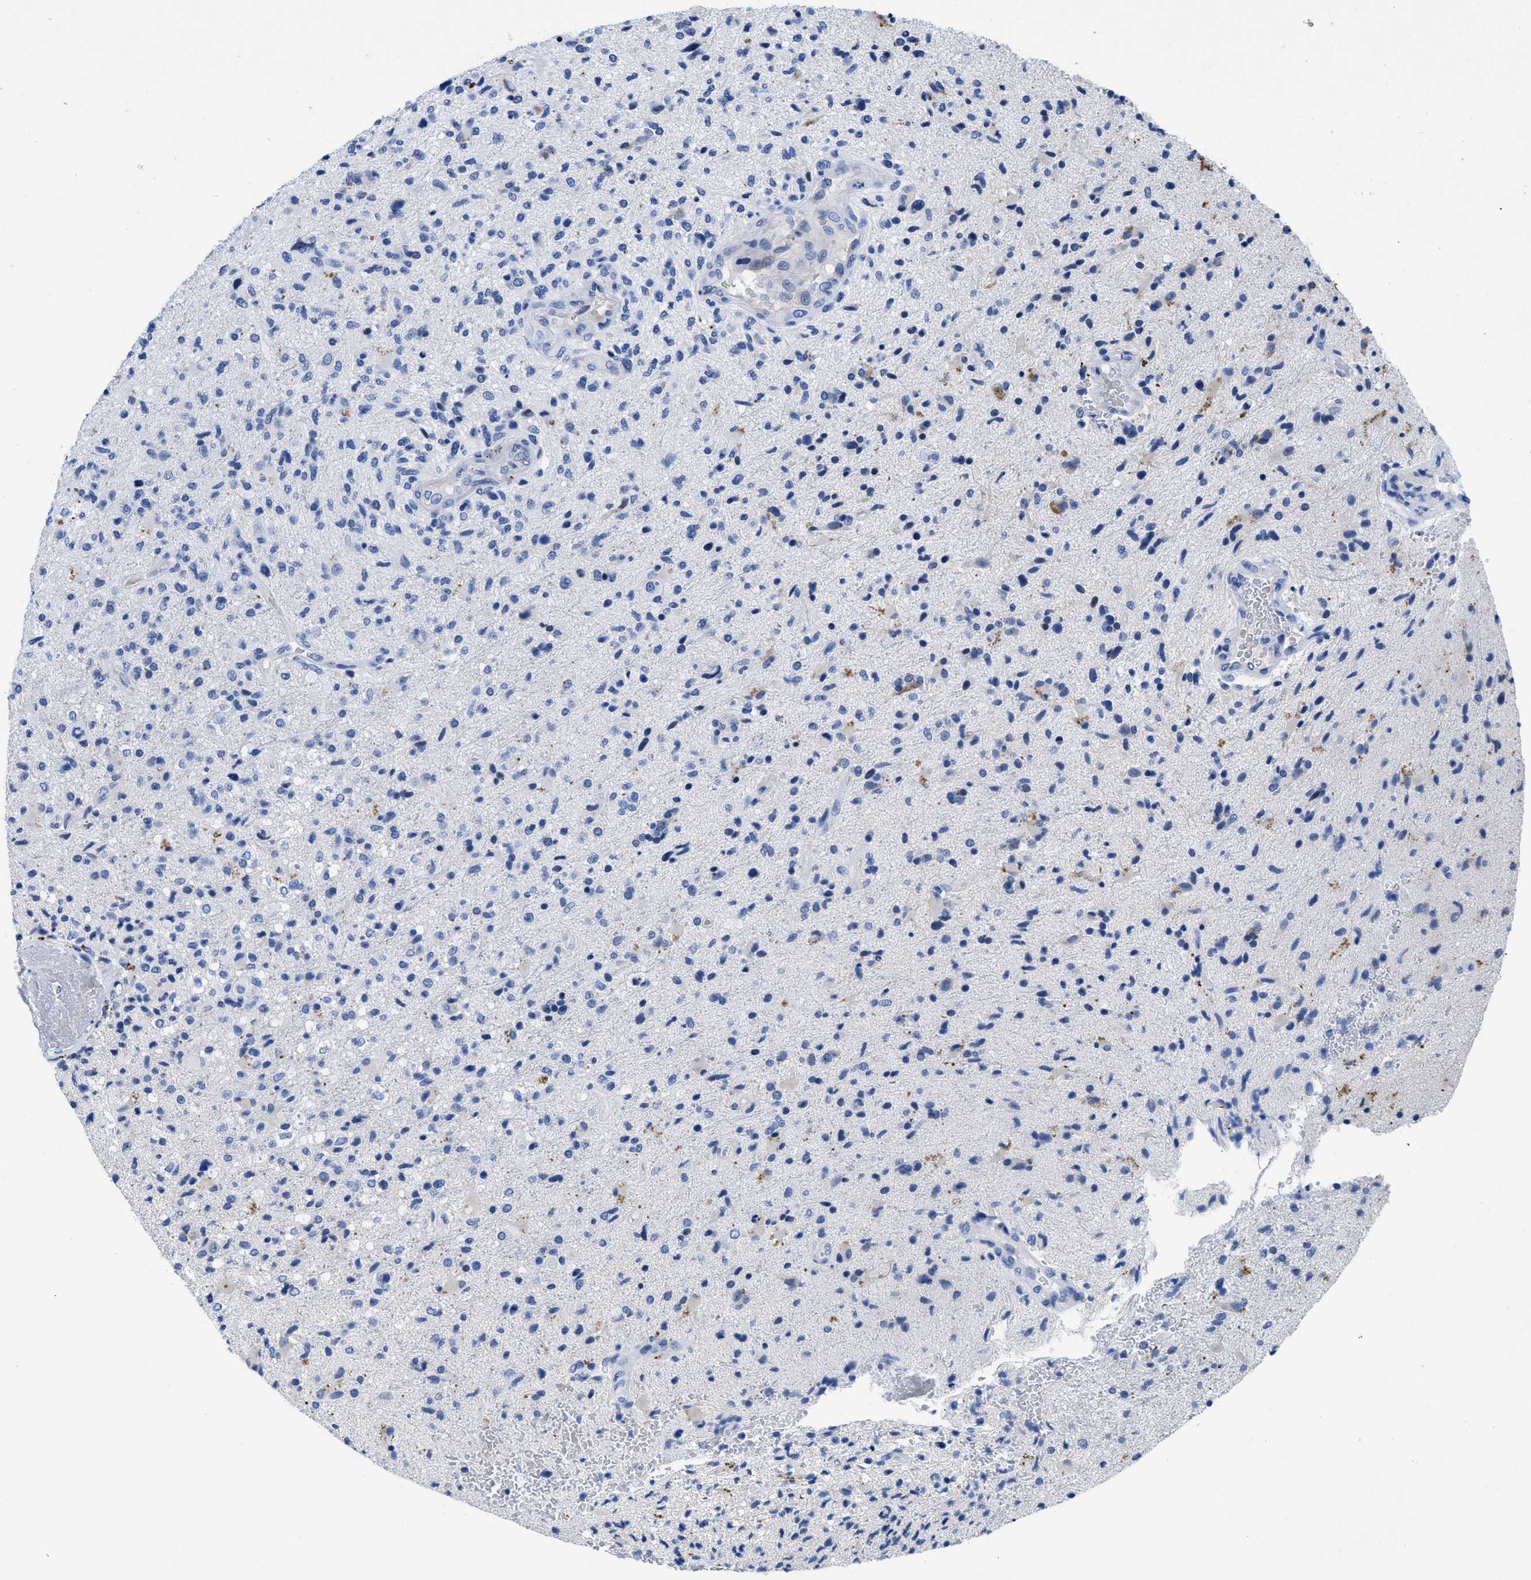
{"staining": {"intensity": "negative", "quantity": "none", "location": "none"}, "tissue": "glioma", "cell_type": "Tumor cells", "image_type": "cancer", "snomed": [{"axis": "morphology", "description": "Glioma, malignant, High grade"}, {"axis": "topography", "description": "Brain"}], "caption": "Histopathology image shows no protein staining in tumor cells of glioma tissue.", "gene": "TMEM68", "patient": {"sex": "male", "age": 72}}